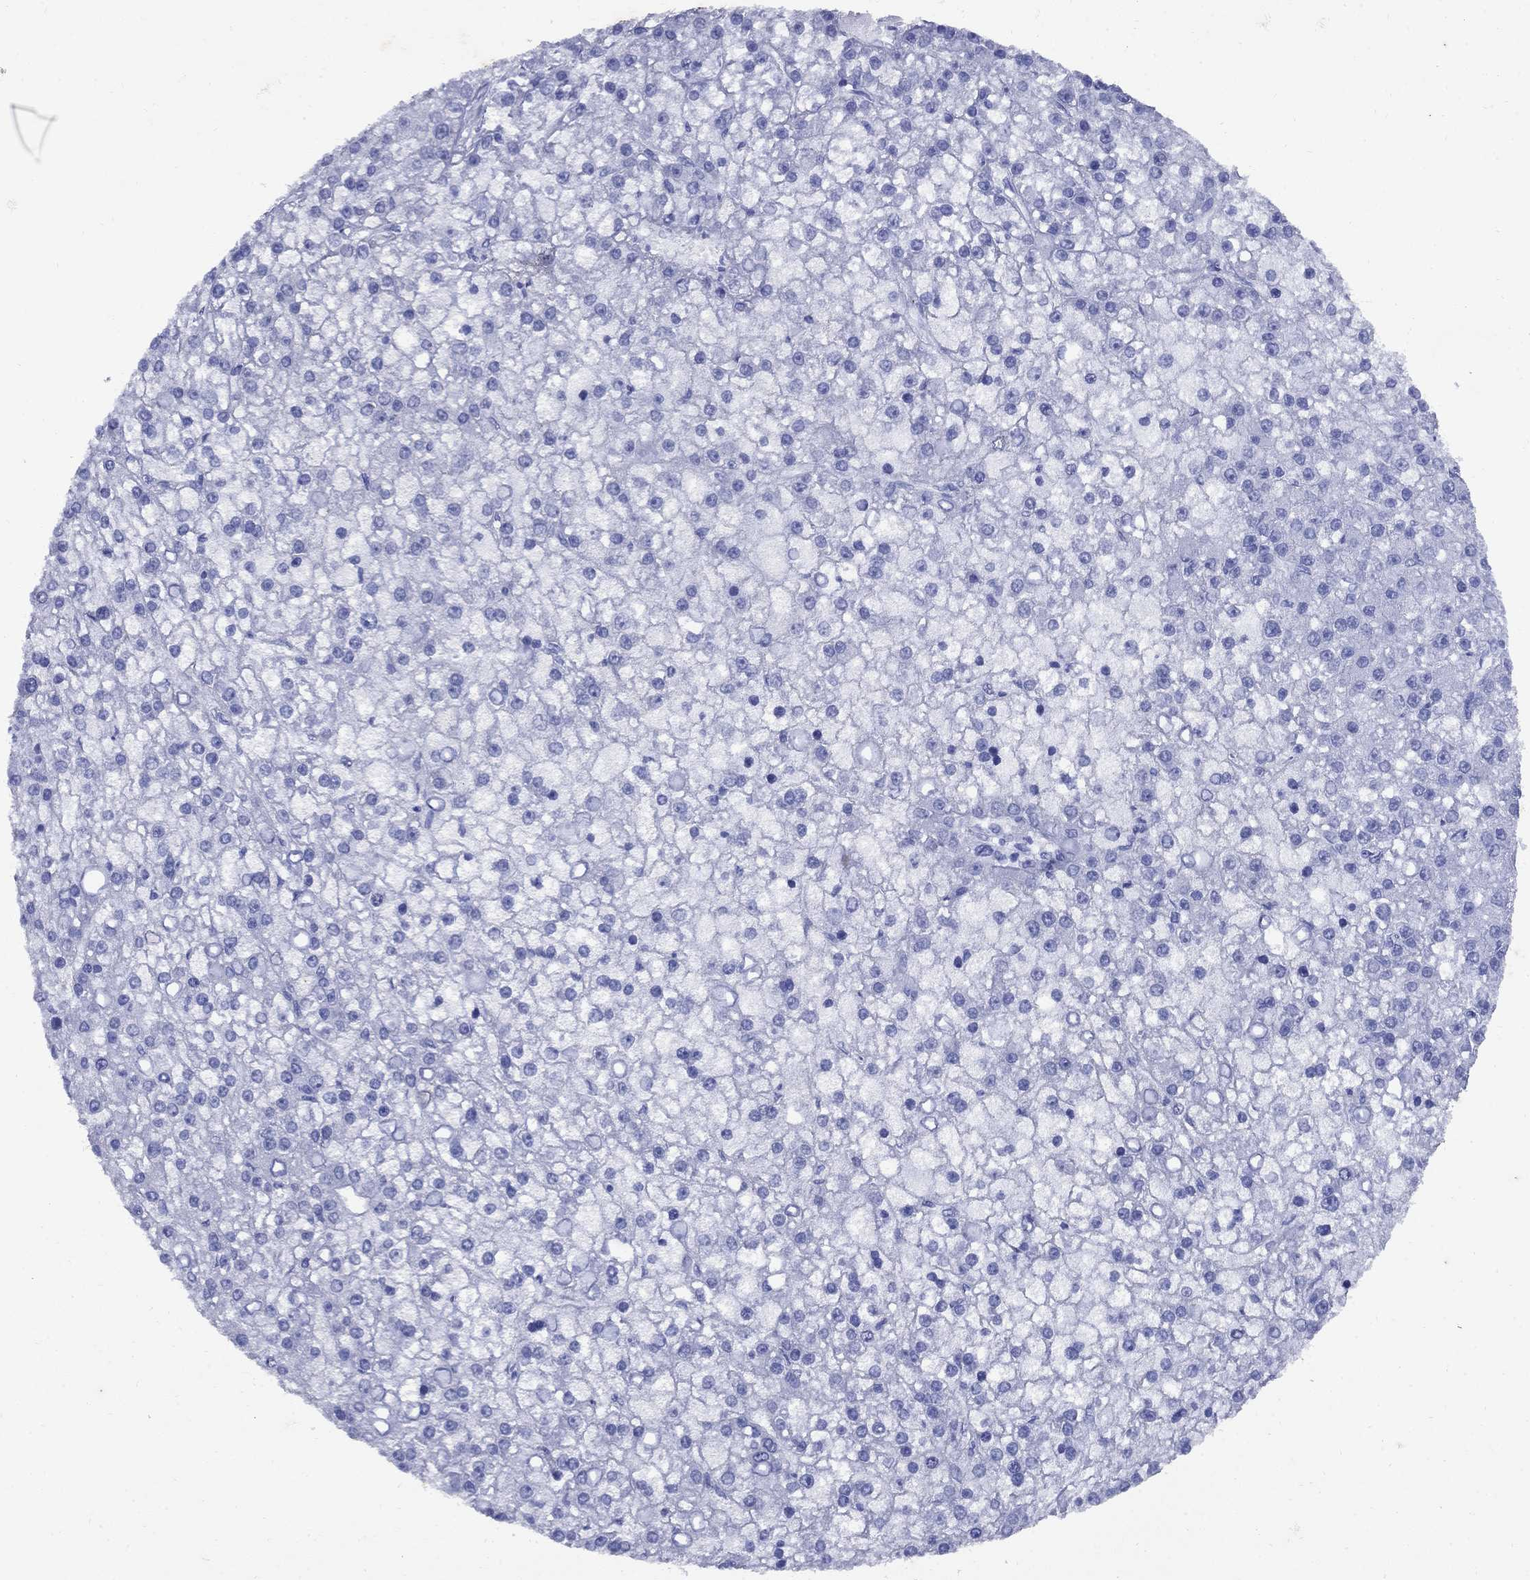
{"staining": {"intensity": "negative", "quantity": "none", "location": "none"}, "tissue": "liver cancer", "cell_type": "Tumor cells", "image_type": "cancer", "snomed": [{"axis": "morphology", "description": "Carcinoma, Hepatocellular, NOS"}, {"axis": "topography", "description": "Liver"}], "caption": "Tumor cells are negative for brown protein staining in hepatocellular carcinoma (liver). Brightfield microscopy of immunohistochemistry stained with DAB (3,3'-diaminobenzidine) (brown) and hematoxylin (blue), captured at high magnification.", "gene": "CD1A", "patient": {"sex": "male", "age": 67}}